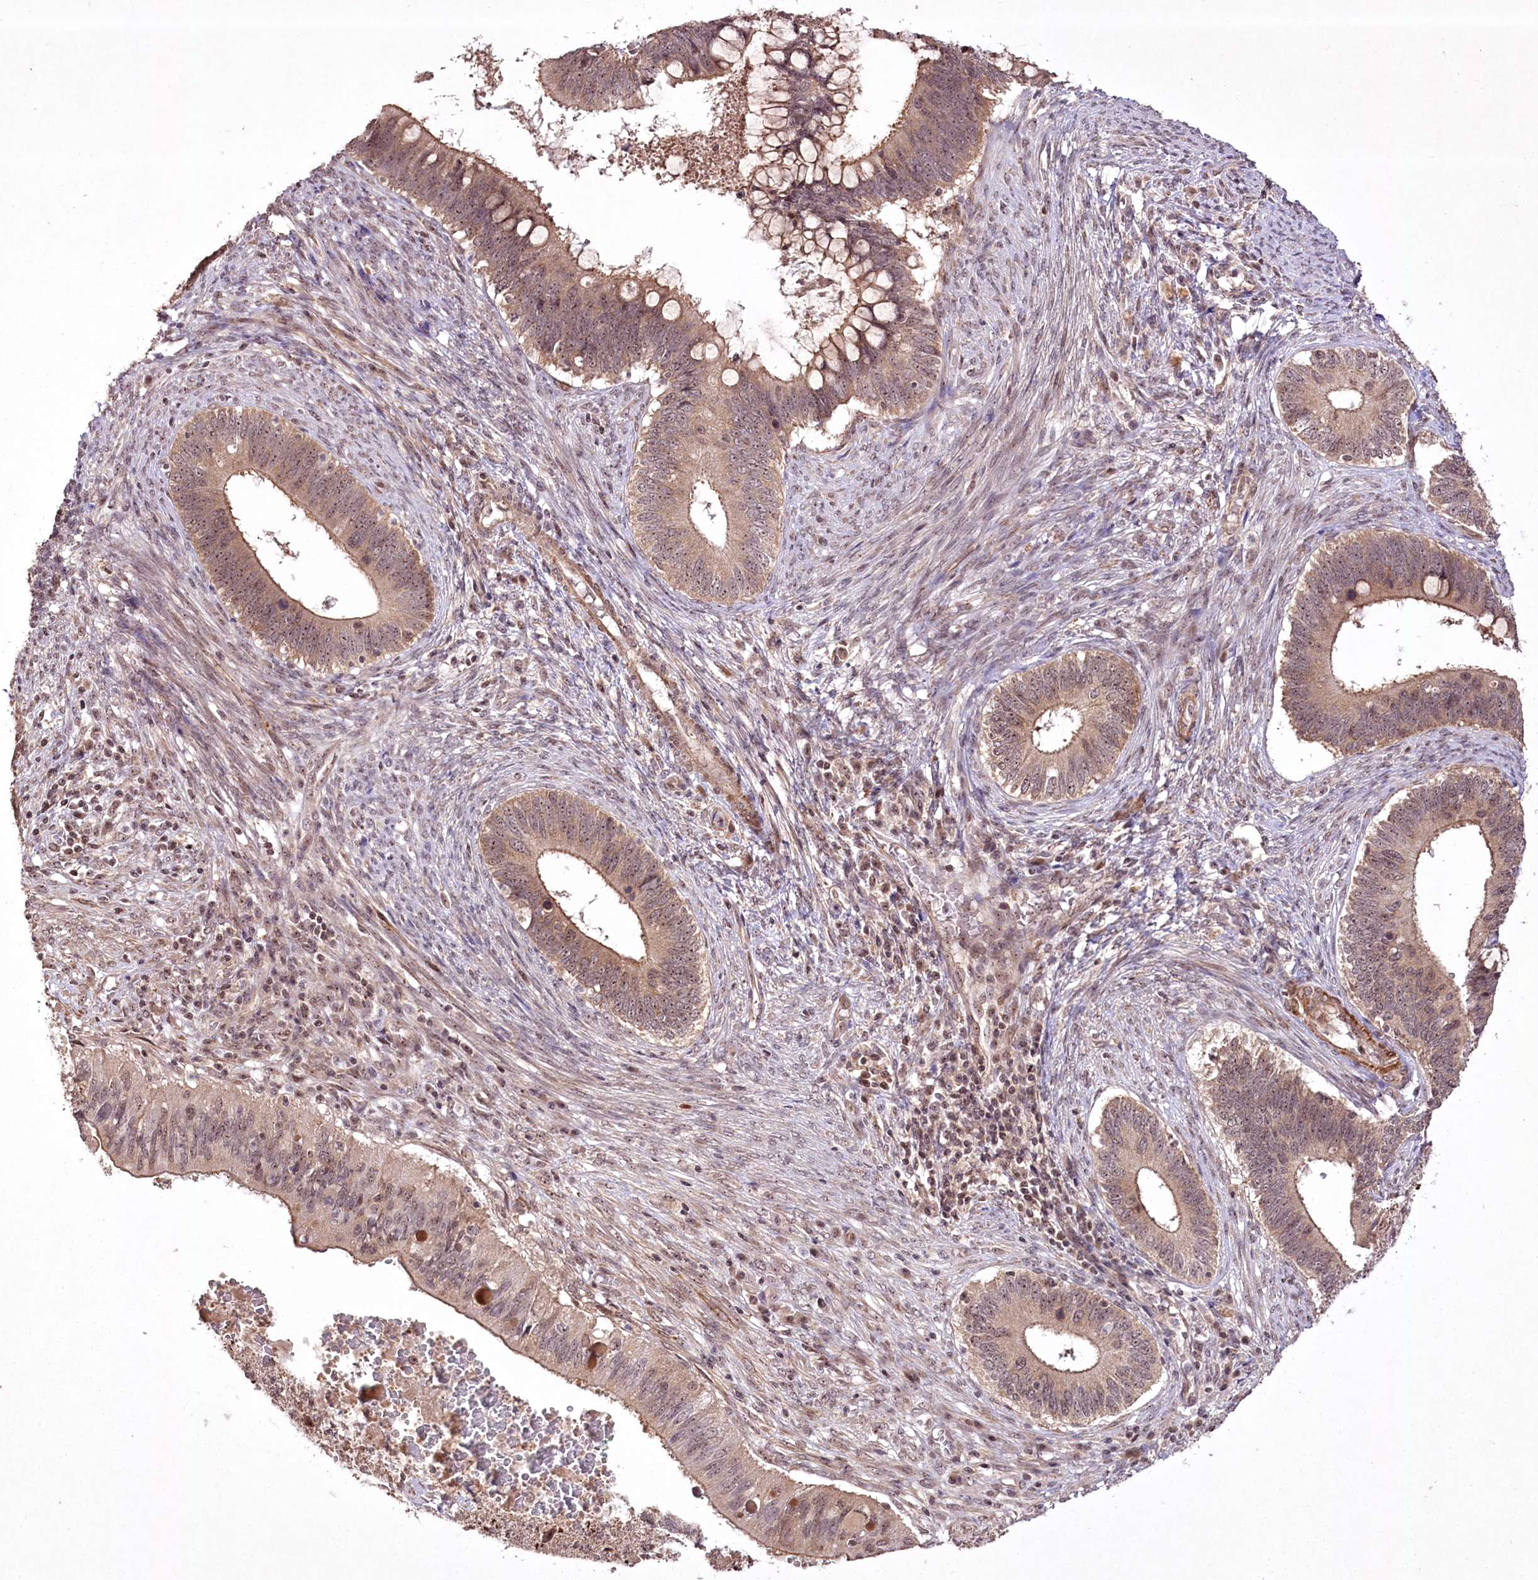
{"staining": {"intensity": "moderate", "quantity": ">75%", "location": "cytoplasmic/membranous,nuclear"}, "tissue": "cervical cancer", "cell_type": "Tumor cells", "image_type": "cancer", "snomed": [{"axis": "morphology", "description": "Adenocarcinoma, NOS"}, {"axis": "topography", "description": "Cervix"}], "caption": "The immunohistochemical stain labels moderate cytoplasmic/membranous and nuclear staining in tumor cells of cervical adenocarcinoma tissue. (IHC, brightfield microscopy, high magnification).", "gene": "CCDC59", "patient": {"sex": "female", "age": 42}}